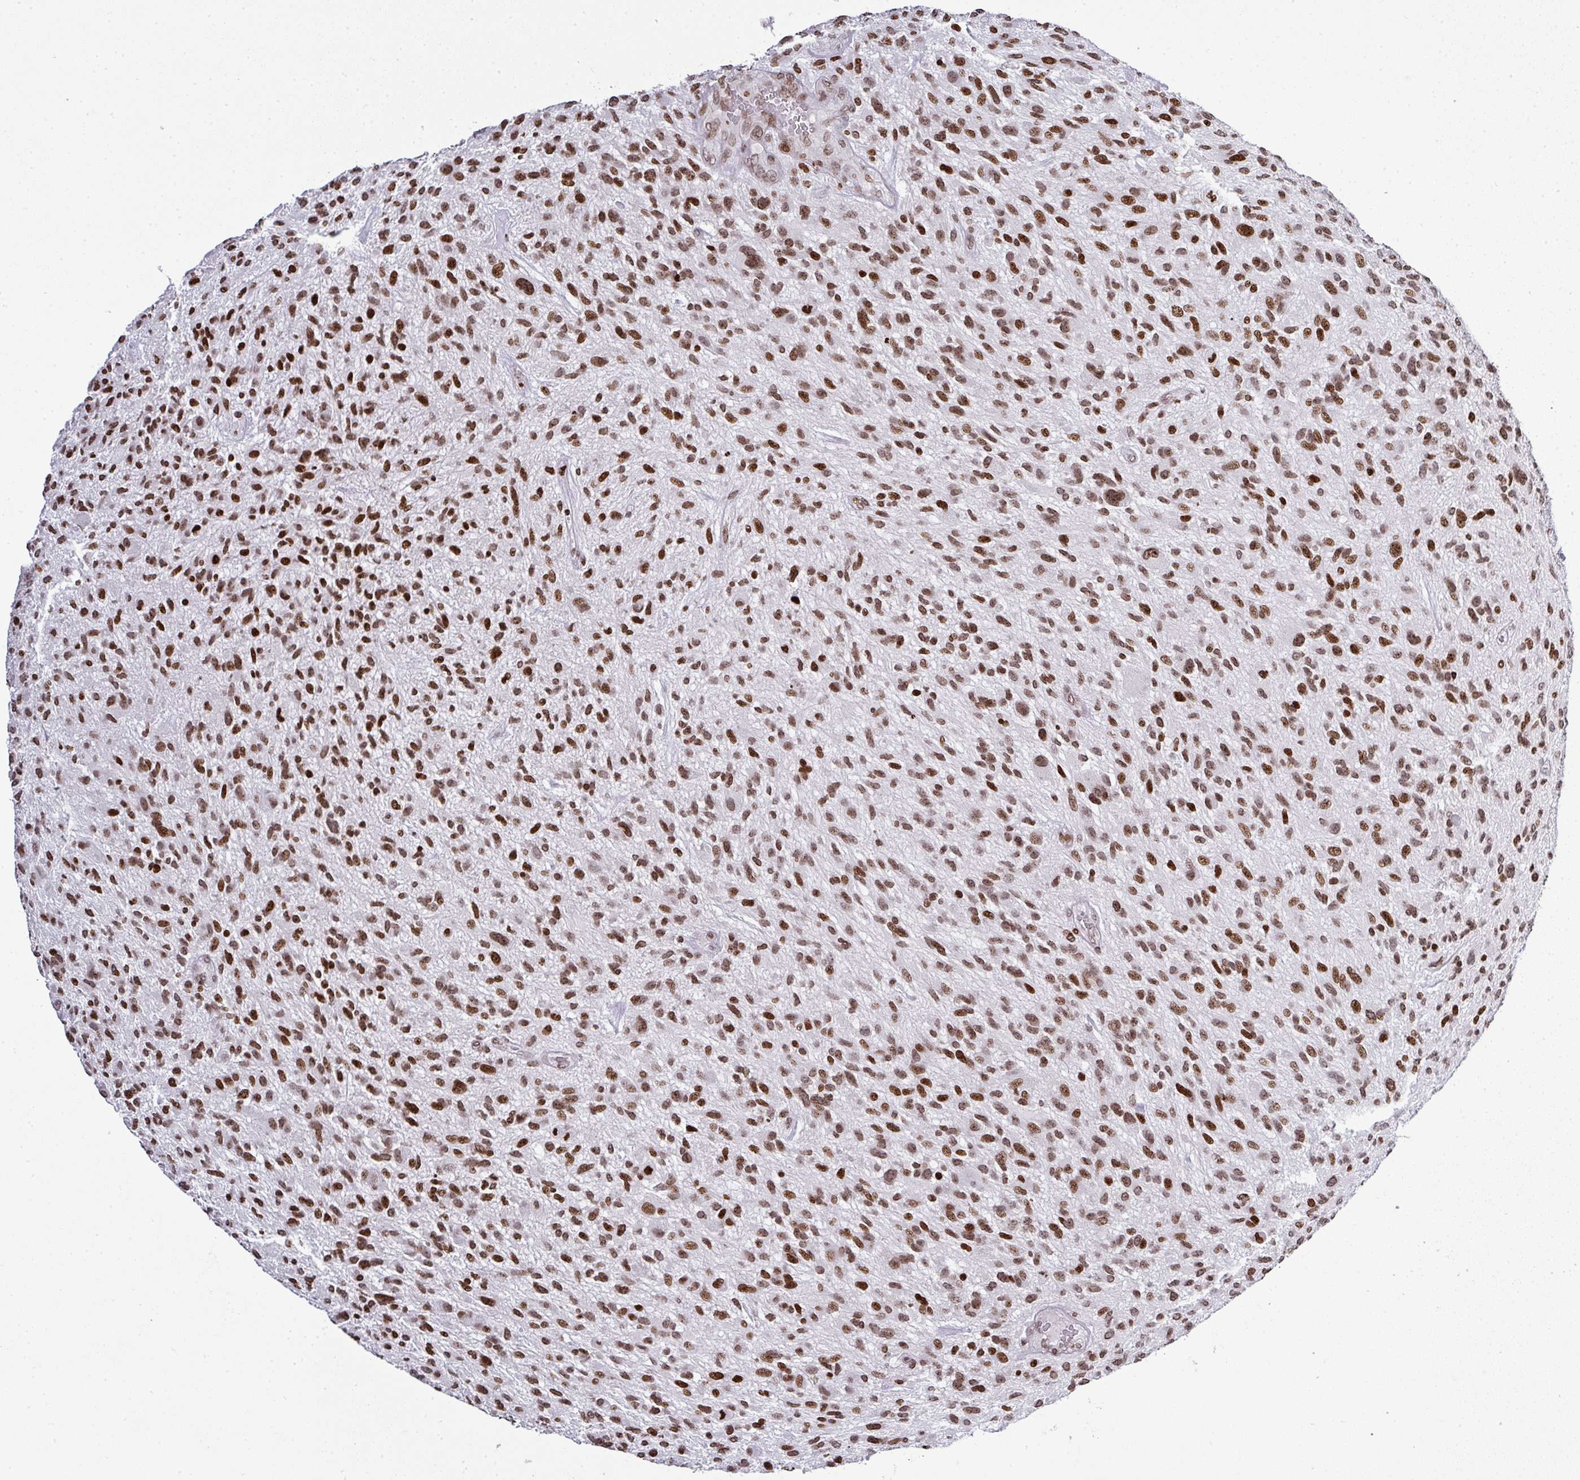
{"staining": {"intensity": "moderate", "quantity": ">75%", "location": "nuclear"}, "tissue": "glioma", "cell_type": "Tumor cells", "image_type": "cancer", "snomed": [{"axis": "morphology", "description": "Glioma, malignant, High grade"}, {"axis": "topography", "description": "Brain"}], "caption": "A brown stain highlights moderate nuclear positivity of a protein in high-grade glioma (malignant) tumor cells. Ihc stains the protein in brown and the nuclei are stained blue.", "gene": "RASL11A", "patient": {"sex": "male", "age": 47}}